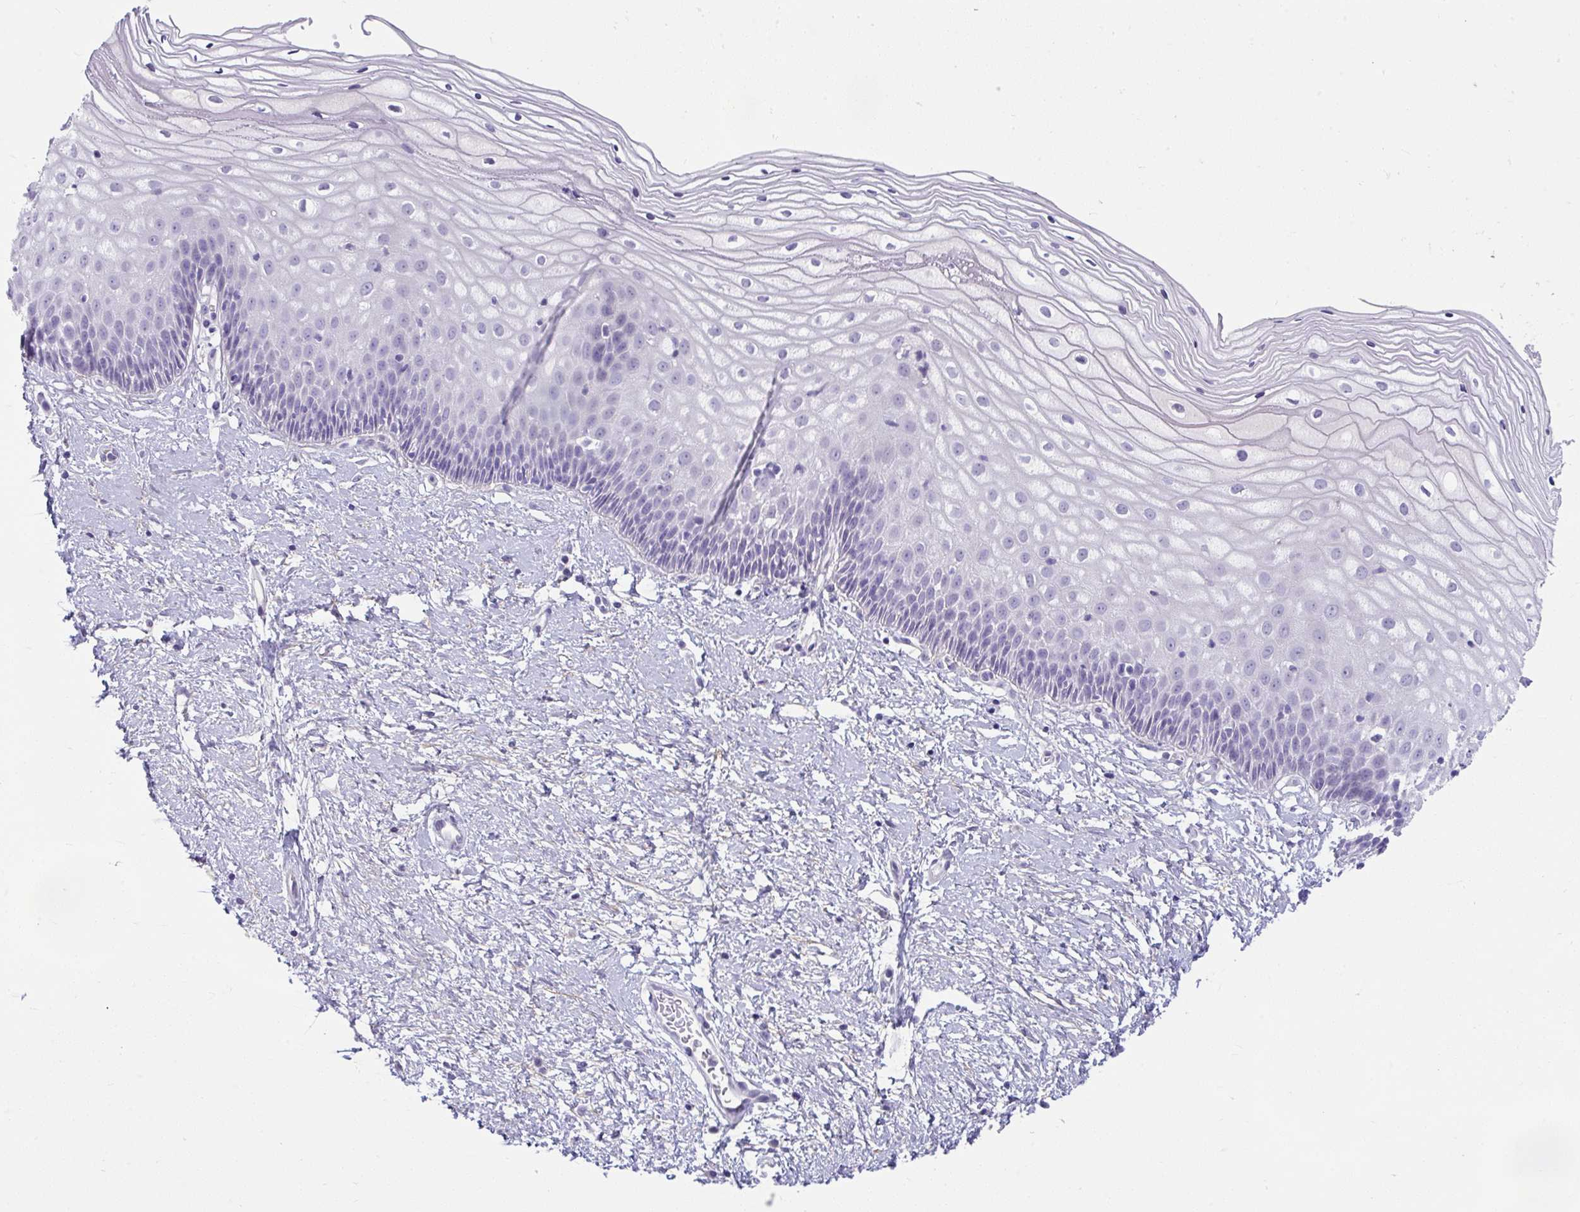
{"staining": {"intensity": "negative", "quantity": "none", "location": "none"}, "tissue": "cervix", "cell_type": "Glandular cells", "image_type": "normal", "snomed": [{"axis": "morphology", "description": "Normal tissue, NOS"}, {"axis": "topography", "description": "Cervix"}], "caption": "The micrograph exhibits no staining of glandular cells in benign cervix. The staining is performed using DAB brown chromogen with nuclei counter-stained in using hematoxylin.", "gene": "PIGZ", "patient": {"sex": "female", "age": 36}}